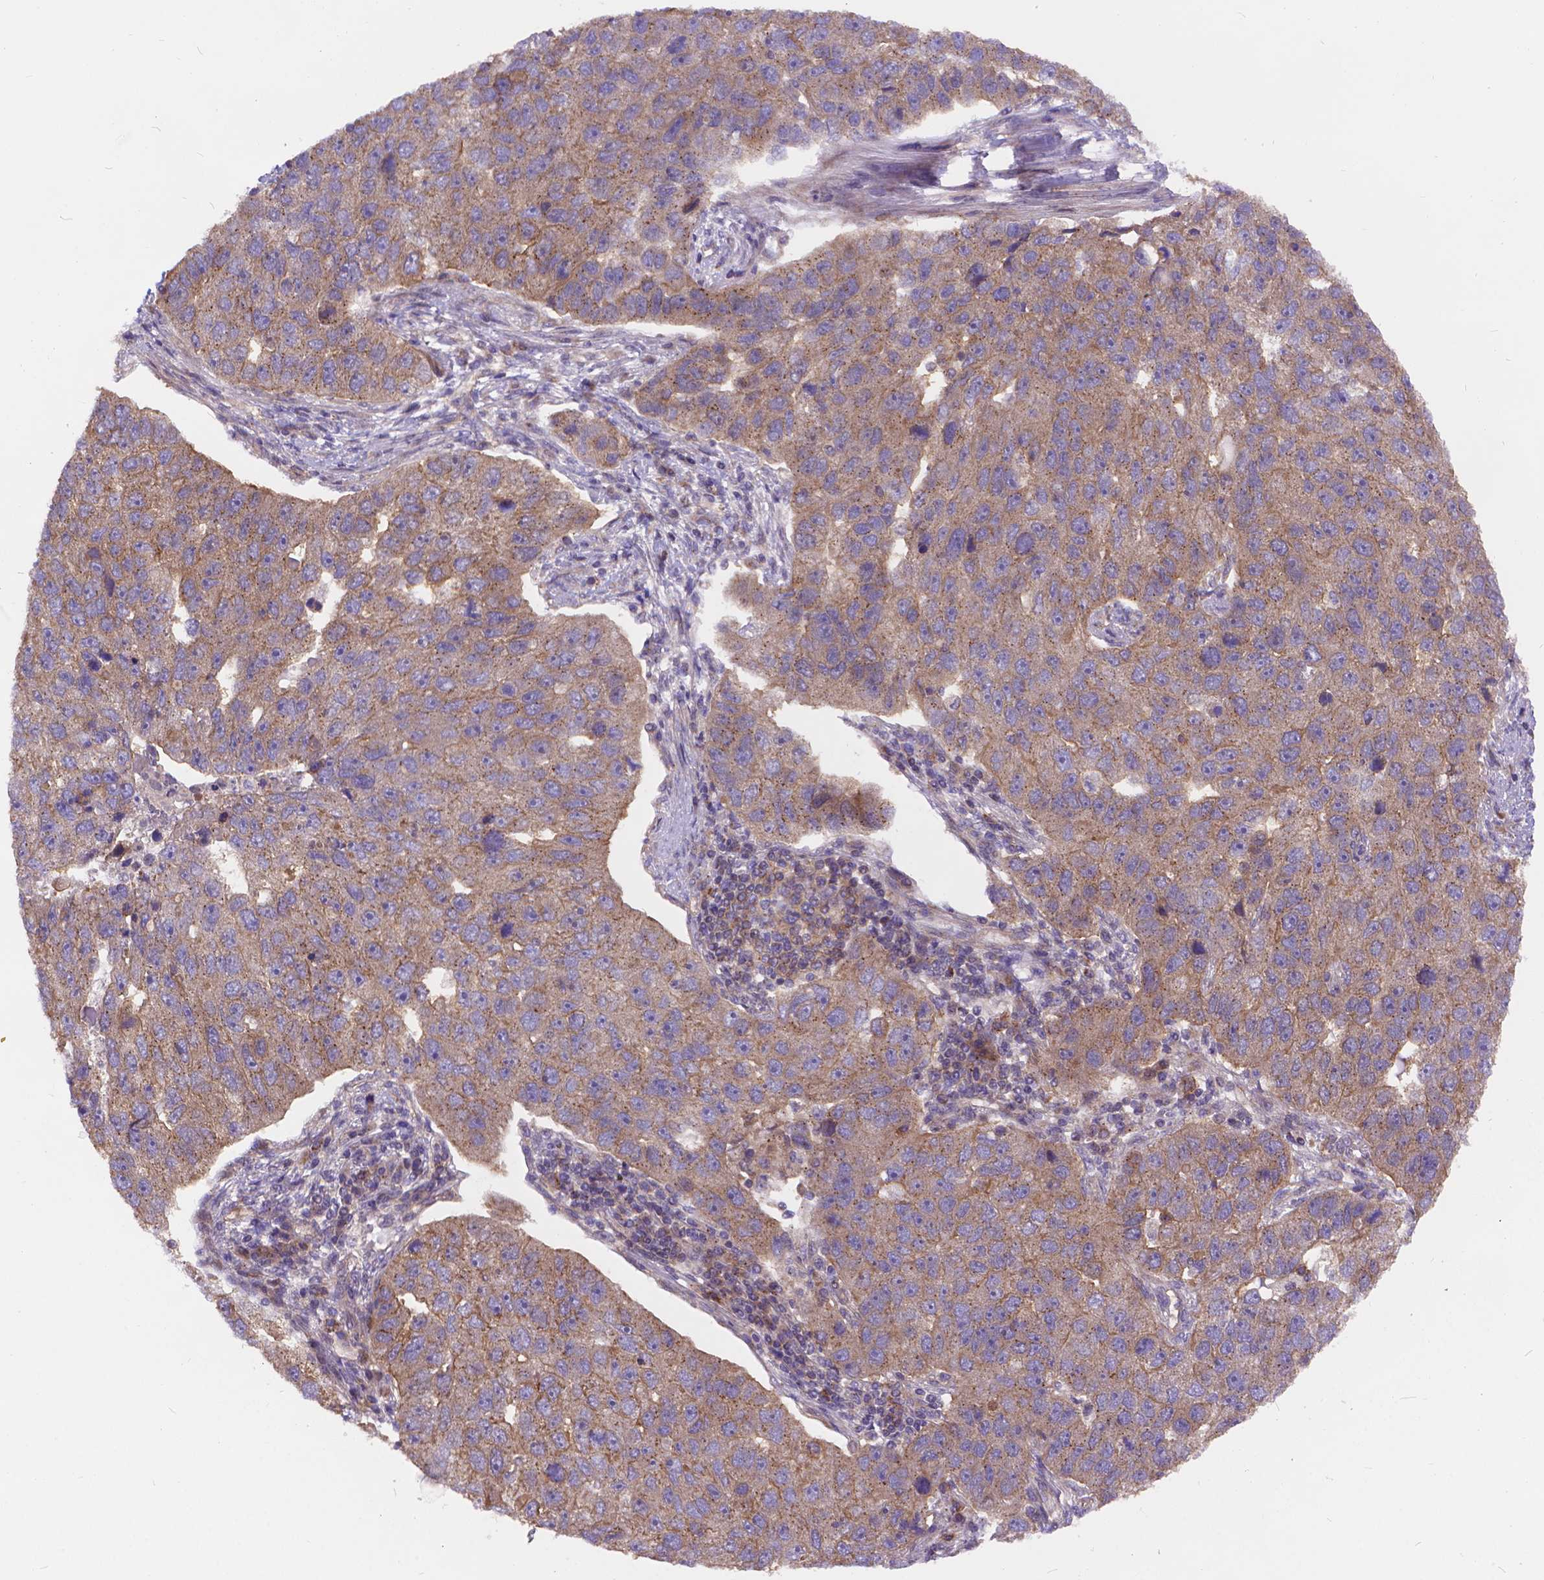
{"staining": {"intensity": "weak", "quantity": ">75%", "location": "cytoplasmic/membranous"}, "tissue": "pancreatic cancer", "cell_type": "Tumor cells", "image_type": "cancer", "snomed": [{"axis": "morphology", "description": "Adenocarcinoma, NOS"}, {"axis": "topography", "description": "Pancreas"}], "caption": "Protein expression by immunohistochemistry (IHC) displays weak cytoplasmic/membranous staining in about >75% of tumor cells in pancreatic cancer.", "gene": "ARAP1", "patient": {"sex": "female", "age": 61}}